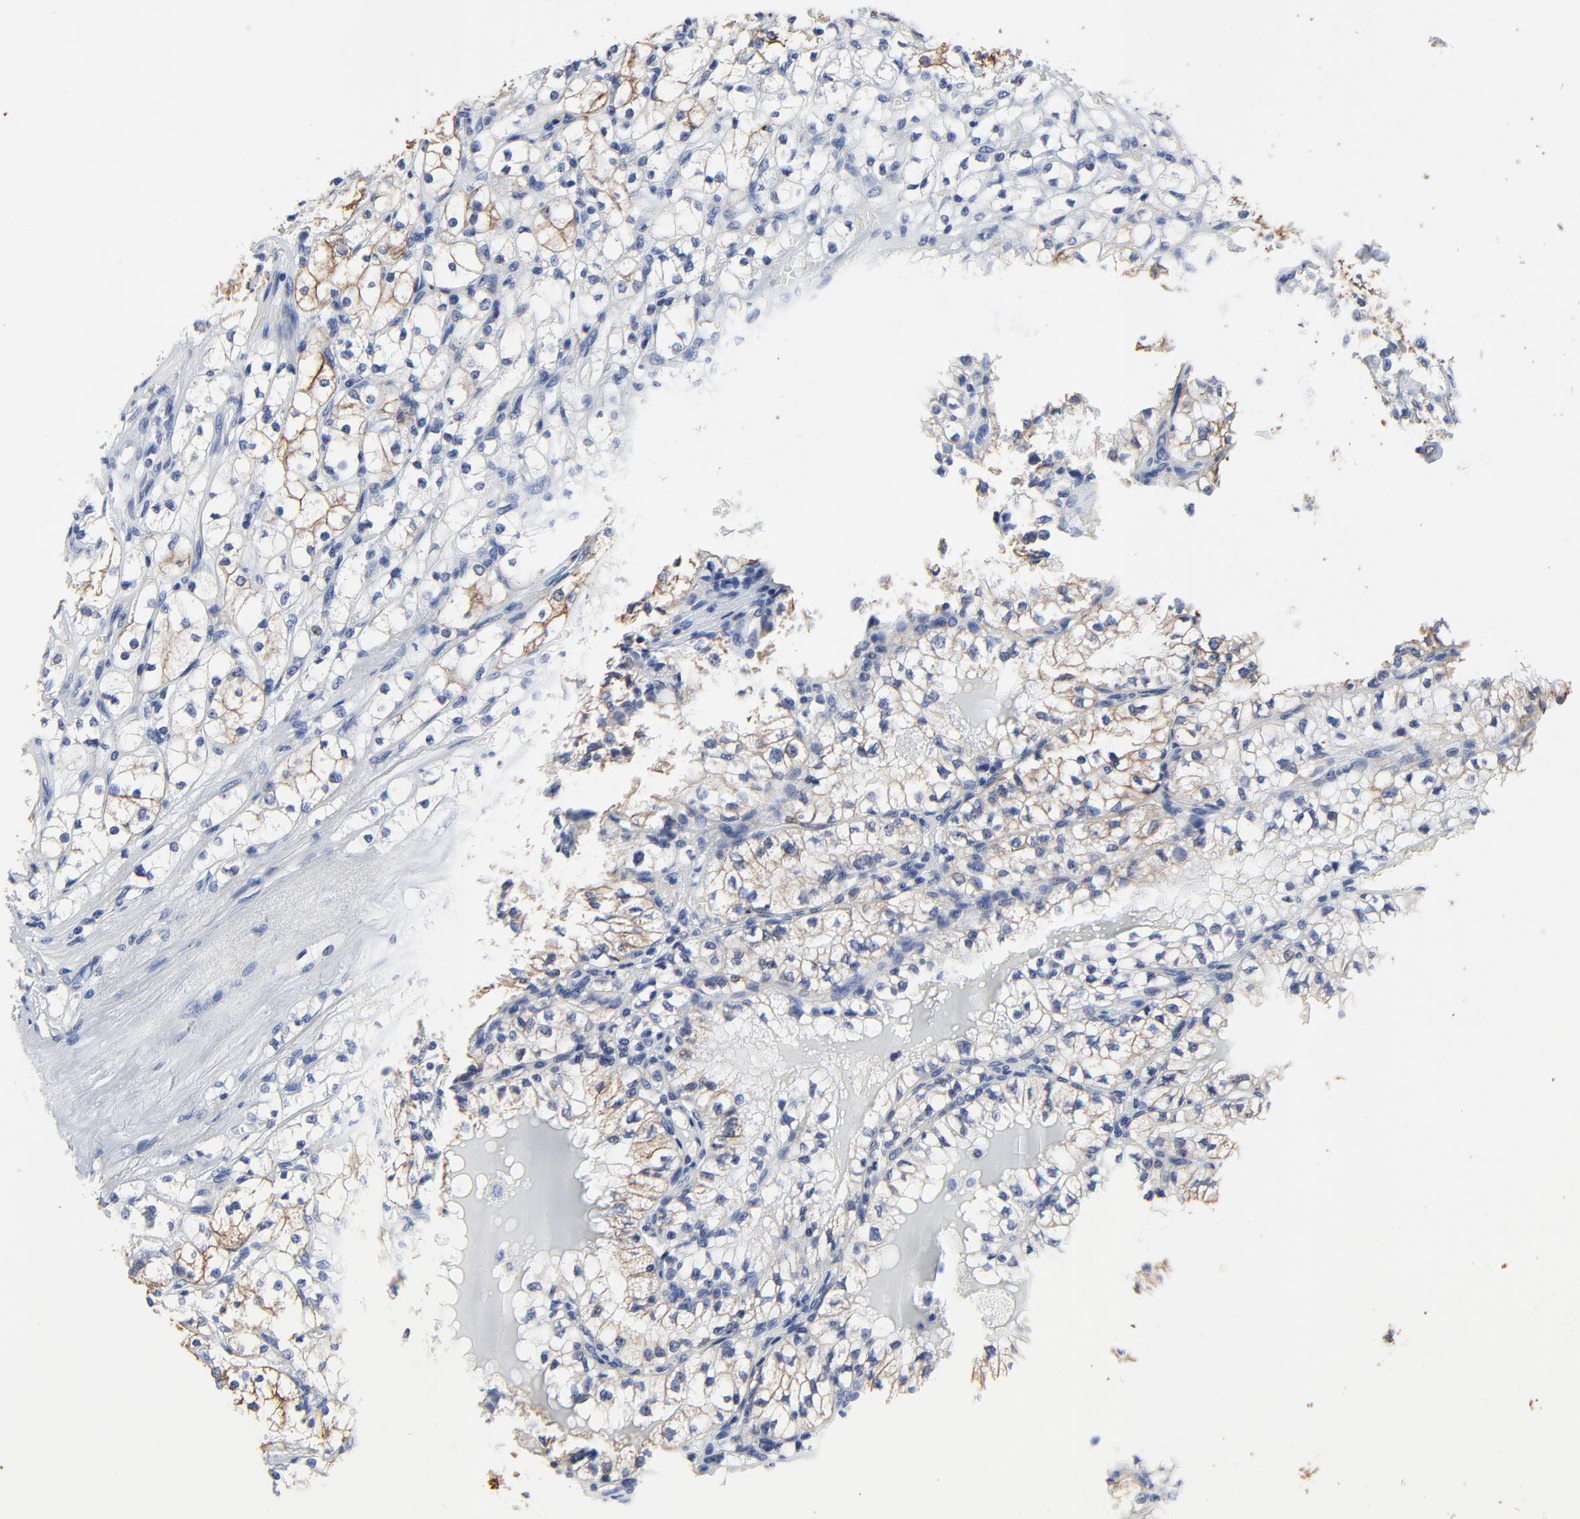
{"staining": {"intensity": "weak", "quantity": "<25%", "location": "cytoplasmic/membranous"}, "tissue": "renal cancer", "cell_type": "Tumor cells", "image_type": "cancer", "snomed": [{"axis": "morphology", "description": "Adenocarcinoma, NOS"}, {"axis": "topography", "description": "Kidney"}], "caption": "Tumor cells show no significant expression in renal adenocarcinoma.", "gene": "LNX1", "patient": {"sex": "male", "age": 61}}